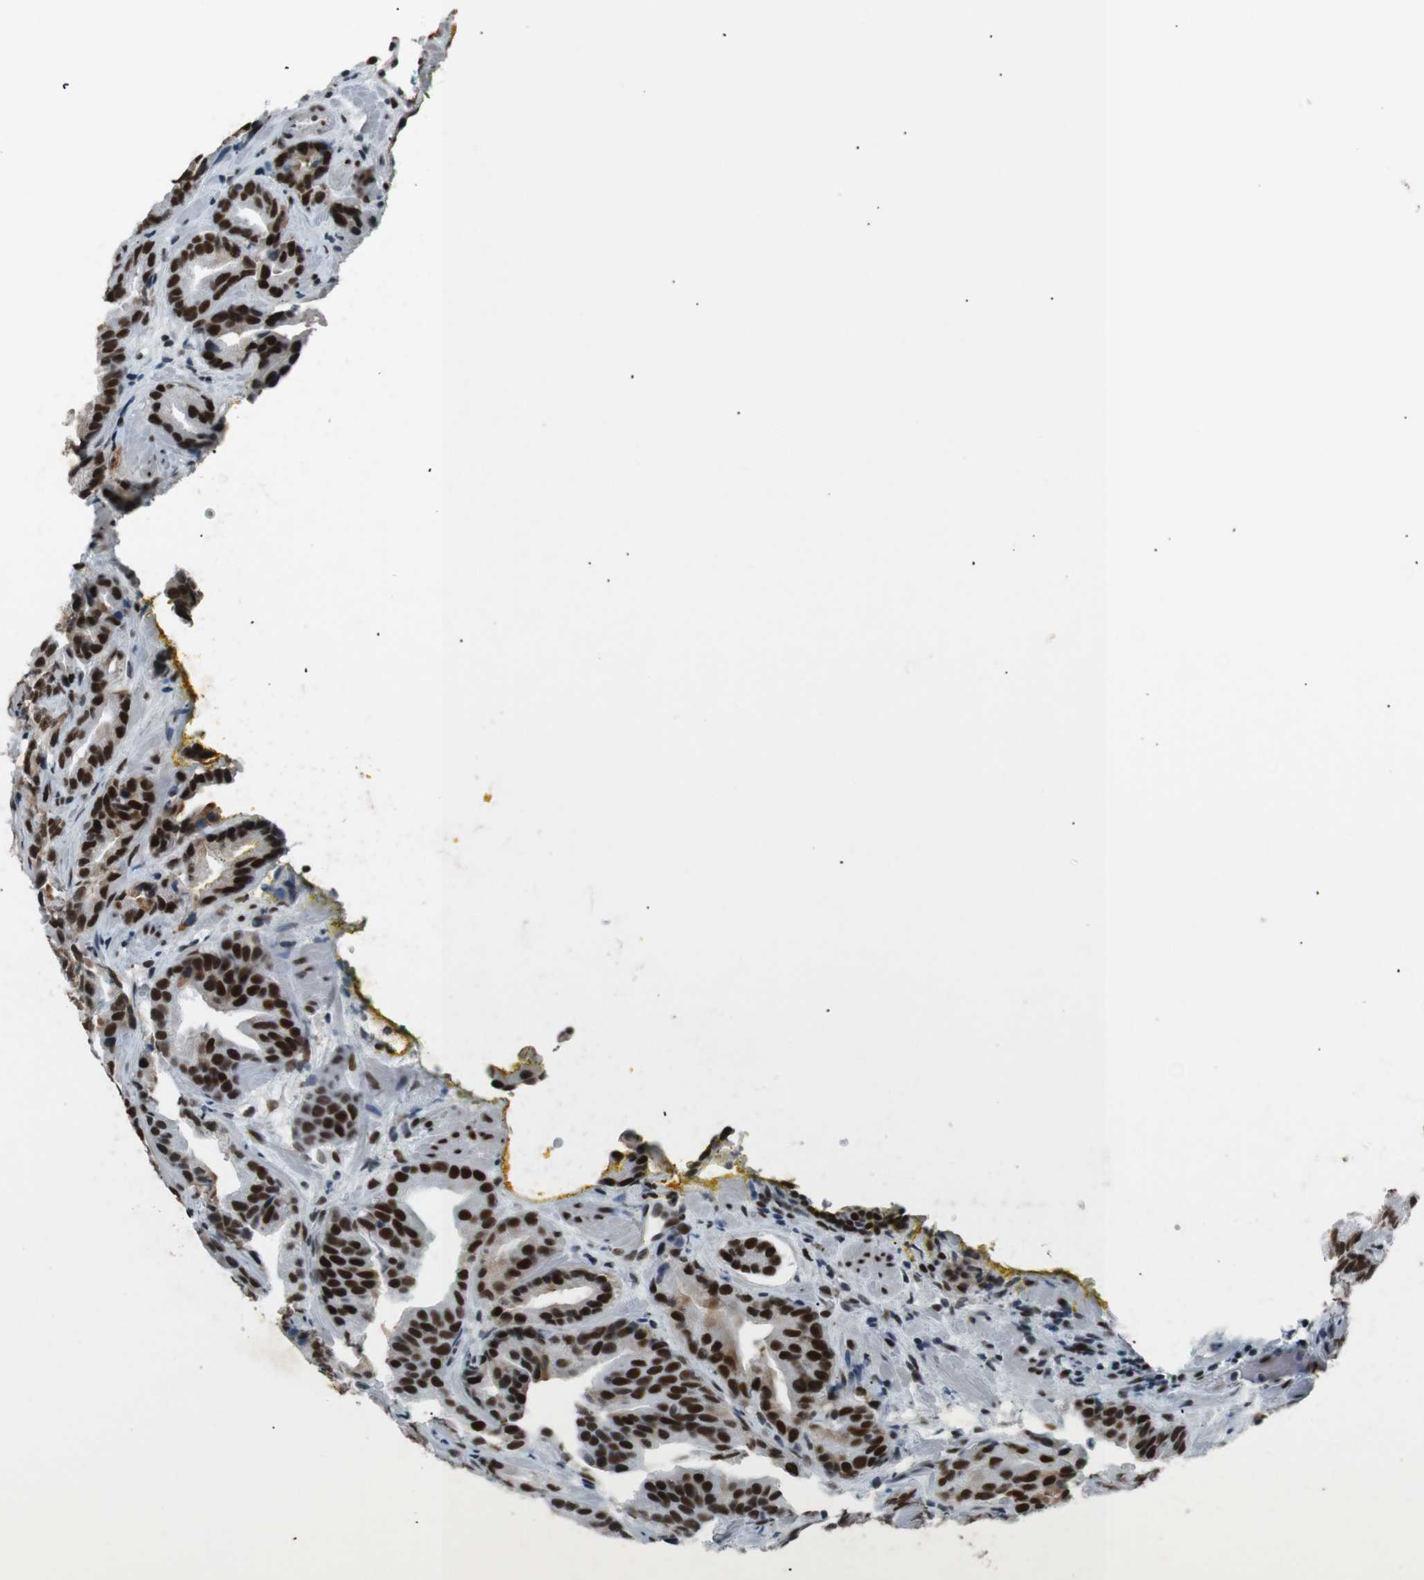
{"staining": {"intensity": "strong", "quantity": ">75%", "location": "nuclear"}, "tissue": "prostate cancer", "cell_type": "Tumor cells", "image_type": "cancer", "snomed": [{"axis": "morphology", "description": "Adenocarcinoma, Low grade"}, {"axis": "topography", "description": "Prostate"}], "caption": "The immunohistochemical stain highlights strong nuclear staining in tumor cells of prostate cancer (low-grade adenocarcinoma) tissue. The staining is performed using DAB (3,3'-diaminobenzidine) brown chromogen to label protein expression. The nuclei are counter-stained blue using hematoxylin.", "gene": "HEXIM1", "patient": {"sex": "male", "age": 59}}